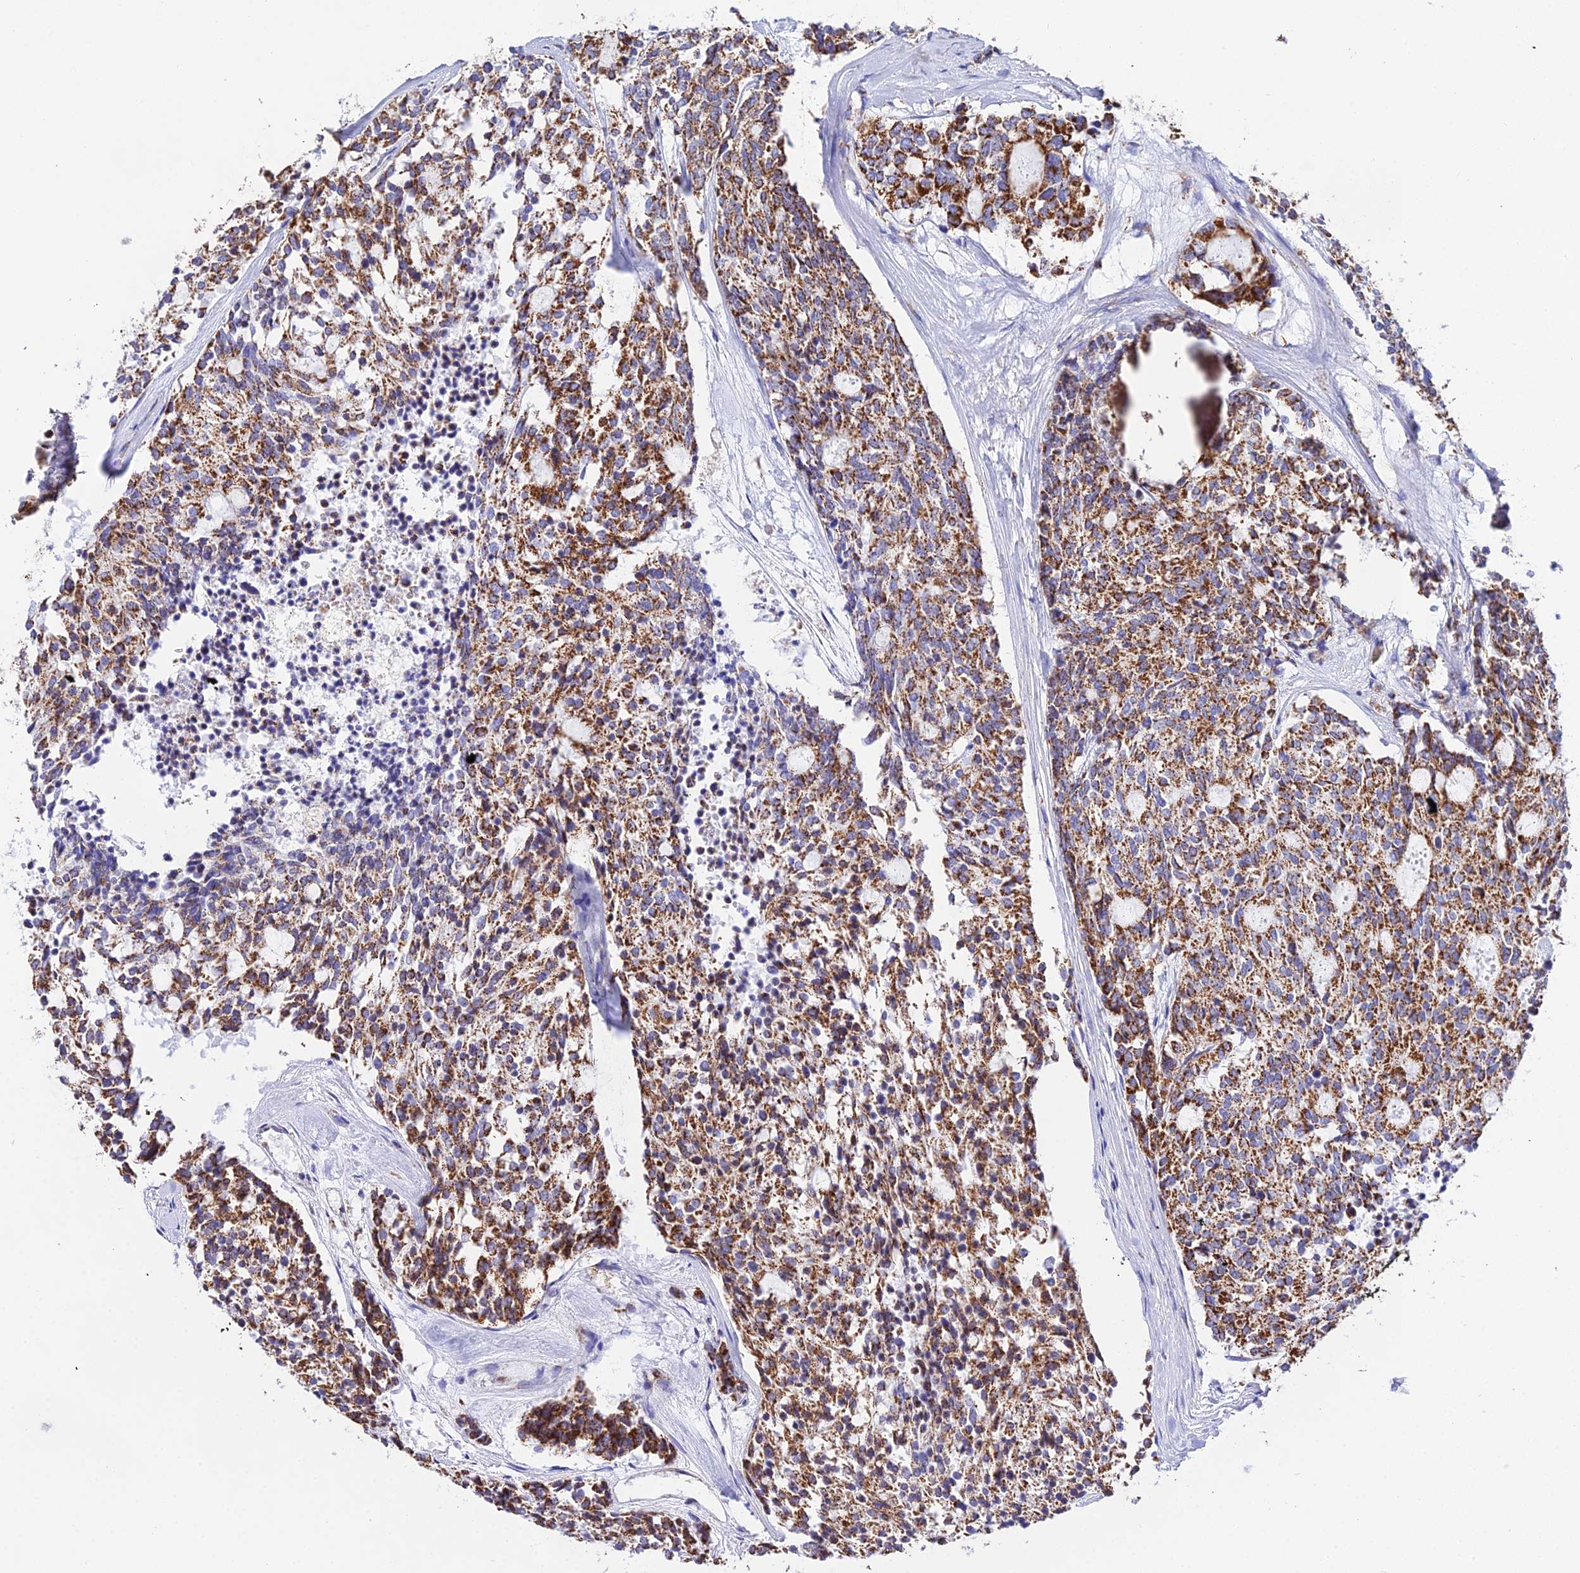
{"staining": {"intensity": "moderate", "quantity": ">75%", "location": "cytoplasmic/membranous"}, "tissue": "carcinoid", "cell_type": "Tumor cells", "image_type": "cancer", "snomed": [{"axis": "morphology", "description": "Carcinoid, malignant, NOS"}, {"axis": "topography", "description": "Pancreas"}], "caption": "Tumor cells exhibit medium levels of moderate cytoplasmic/membranous positivity in about >75% of cells in human carcinoid.", "gene": "ATP5PD", "patient": {"sex": "female", "age": 54}}